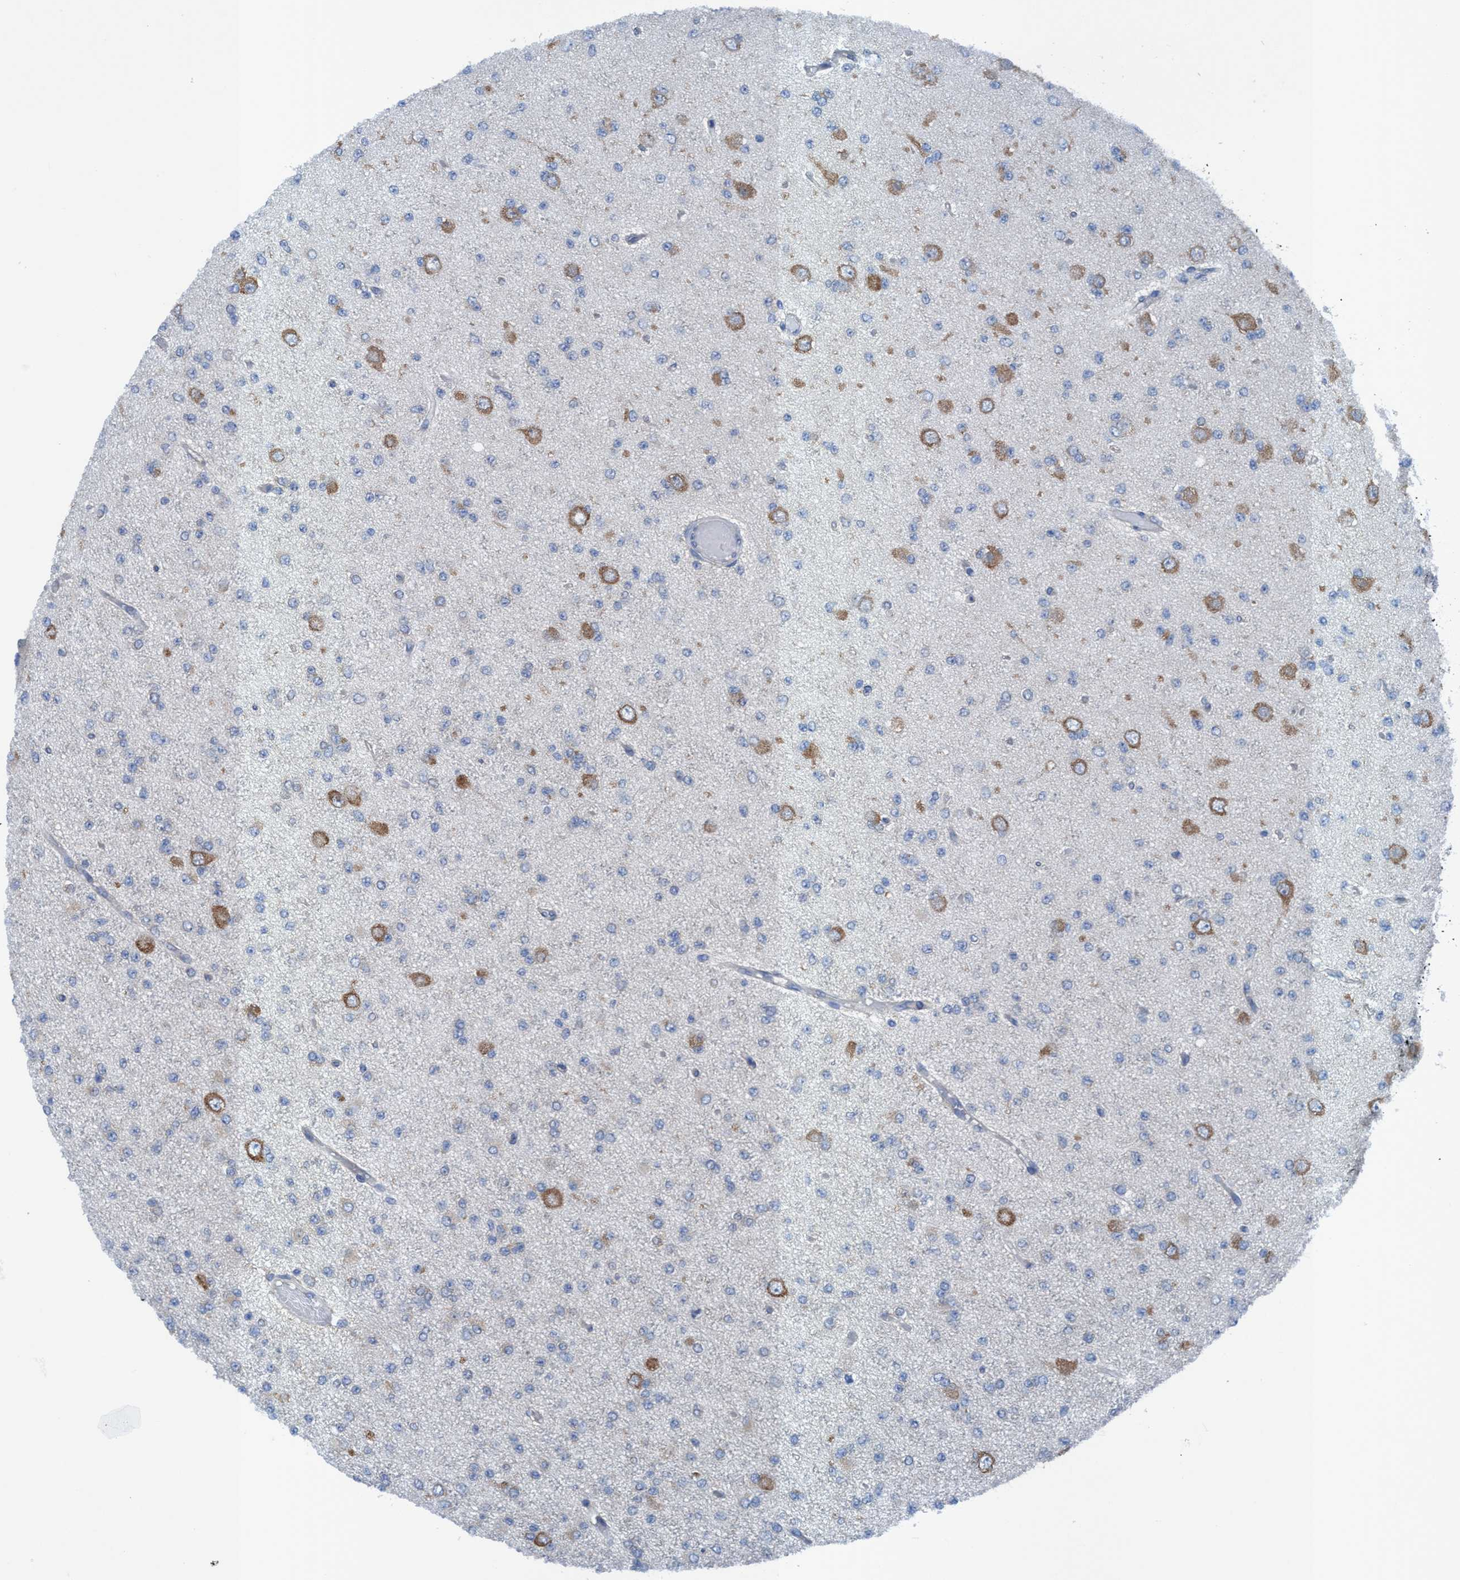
{"staining": {"intensity": "negative", "quantity": "none", "location": "none"}, "tissue": "glioma", "cell_type": "Tumor cells", "image_type": "cancer", "snomed": [{"axis": "morphology", "description": "Glioma, malignant, Low grade"}, {"axis": "topography", "description": "Brain"}], "caption": "Micrograph shows no protein positivity in tumor cells of malignant glioma (low-grade) tissue. (DAB immunohistochemistry visualized using brightfield microscopy, high magnification).", "gene": "NMT1", "patient": {"sex": "female", "age": 22}}